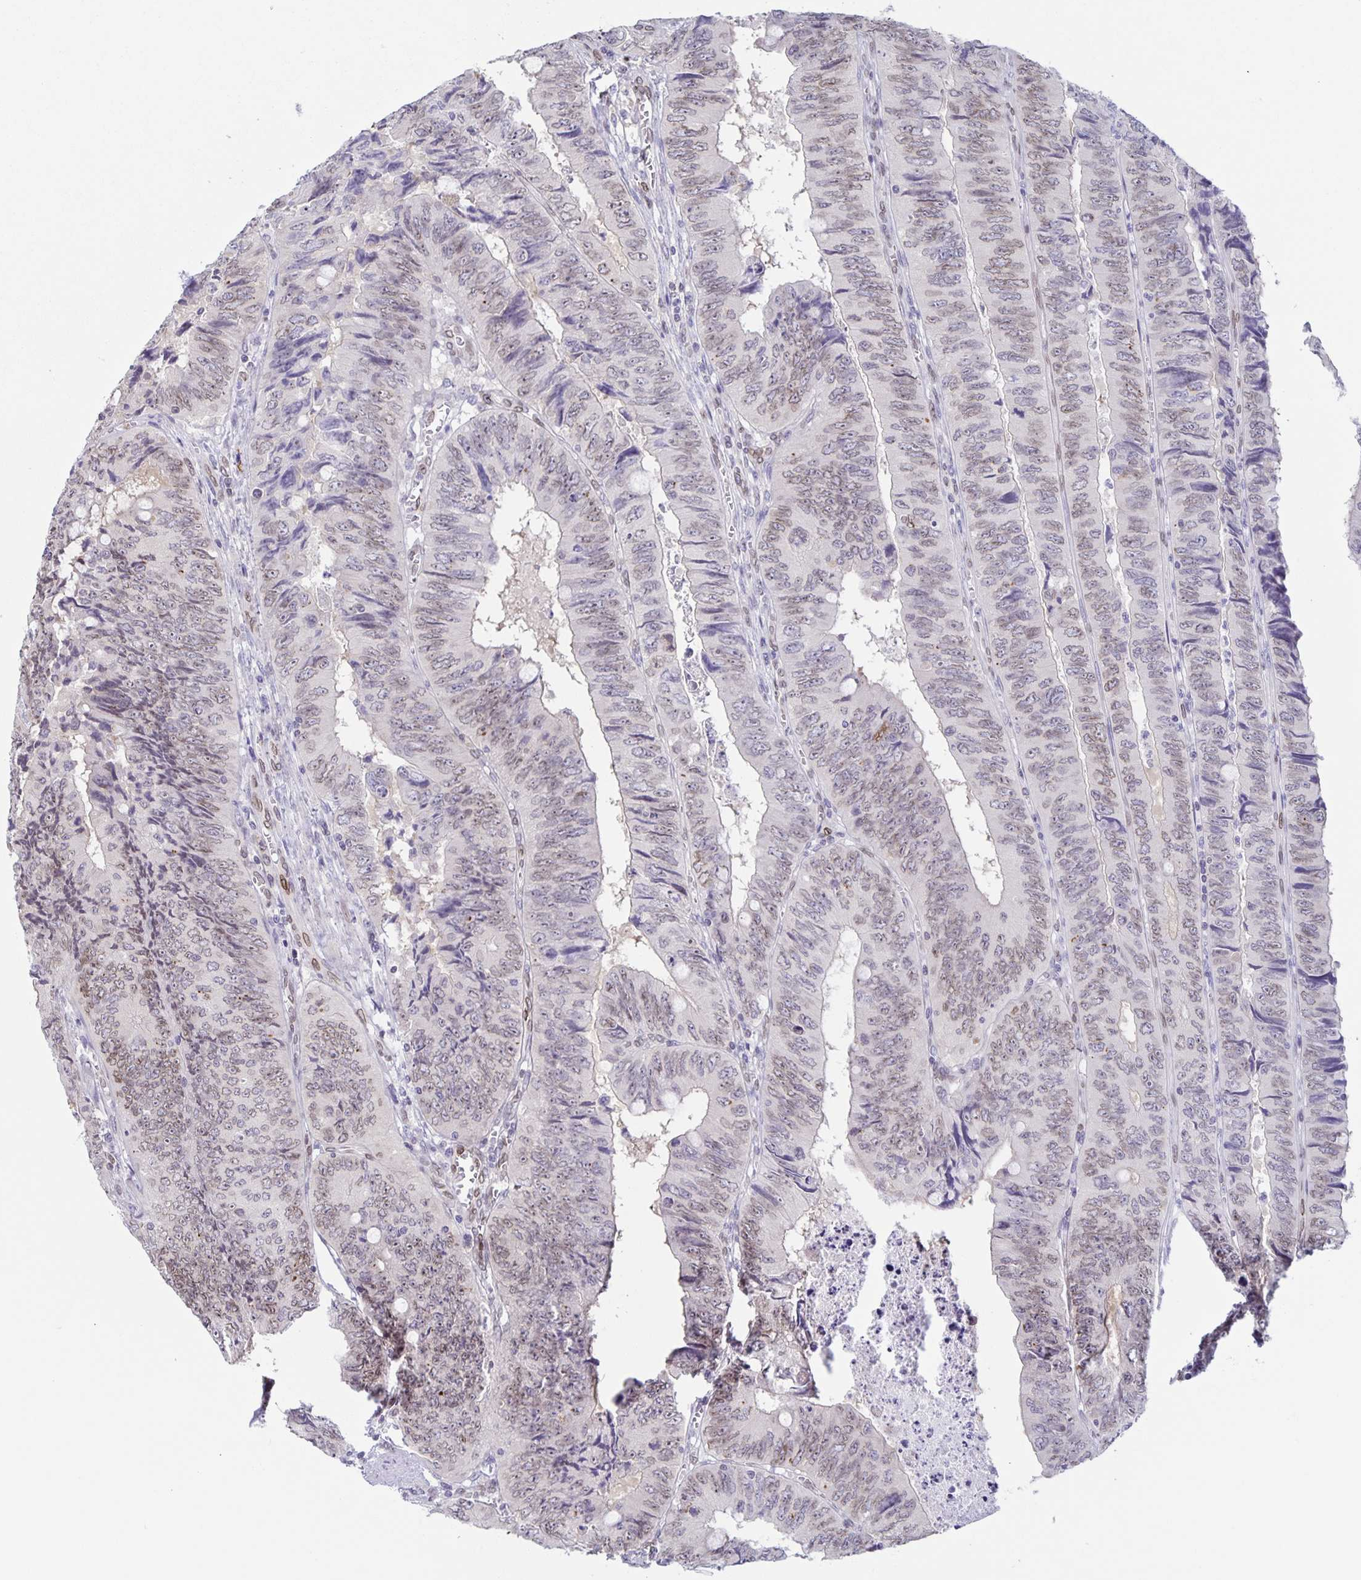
{"staining": {"intensity": "weak", "quantity": "25%-75%", "location": "cytoplasmic/membranous,nuclear"}, "tissue": "colorectal cancer", "cell_type": "Tumor cells", "image_type": "cancer", "snomed": [{"axis": "morphology", "description": "Adenocarcinoma, NOS"}, {"axis": "topography", "description": "Colon"}], "caption": "Immunohistochemical staining of human colorectal cancer displays weak cytoplasmic/membranous and nuclear protein staining in approximately 25%-75% of tumor cells.", "gene": "SYNE2", "patient": {"sex": "female", "age": 84}}